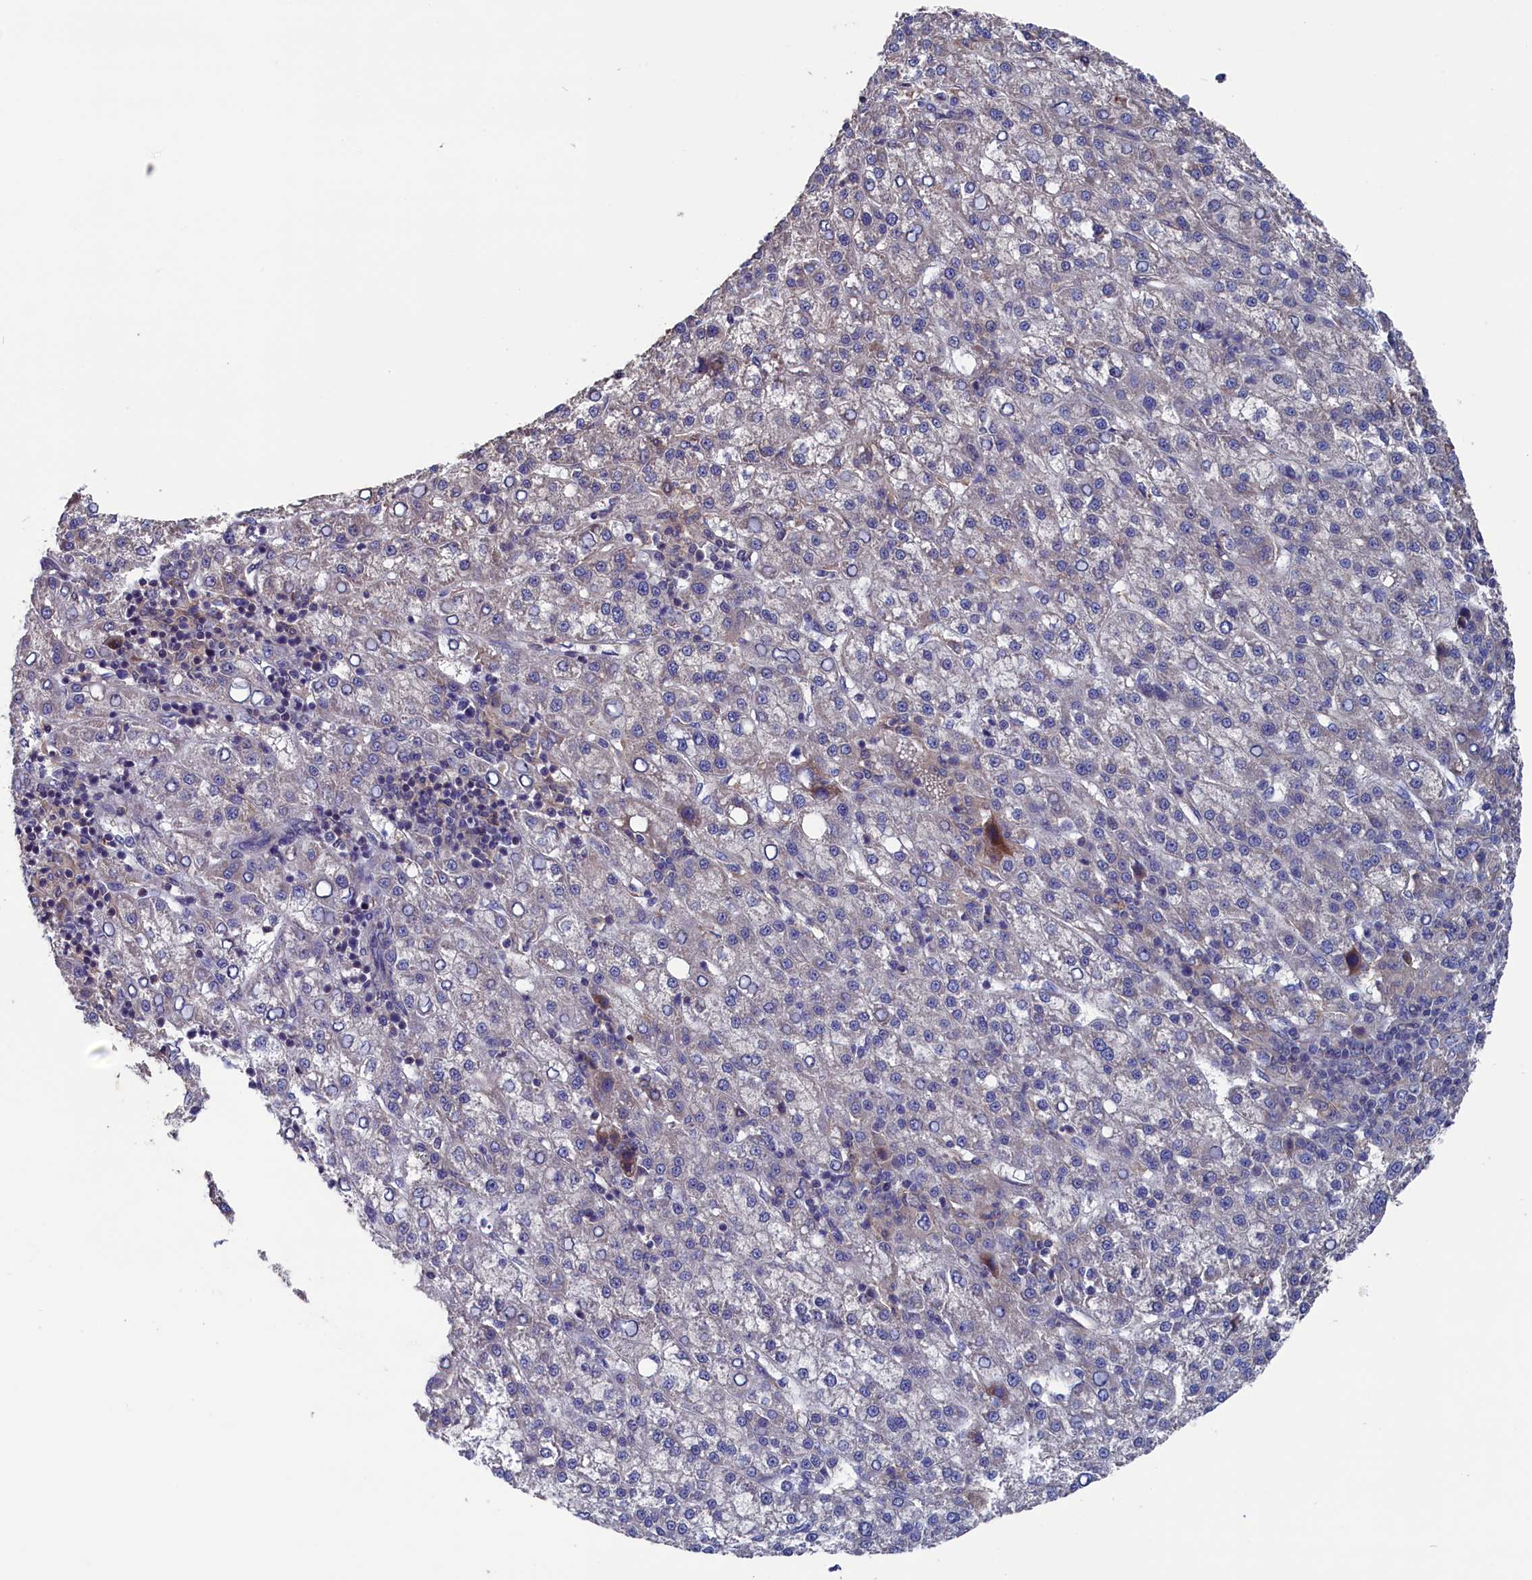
{"staining": {"intensity": "negative", "quantity": "none", "location": "none"}, "tissue": "liver cancer", "cell_type": "Tumor cells", "image_type": "cancer", "snomed": [{"axis": "morphology", "description": "Carcinoma, Hepatocellular, NOS"}, {"axis": "topography", "description": "Liver"}], "caption": "Tumor cells show no significant protein staining in liver hepatocellular carcinoma.", "gene": "SPATA13", "patient": {"sex": "female", "age": 58}}